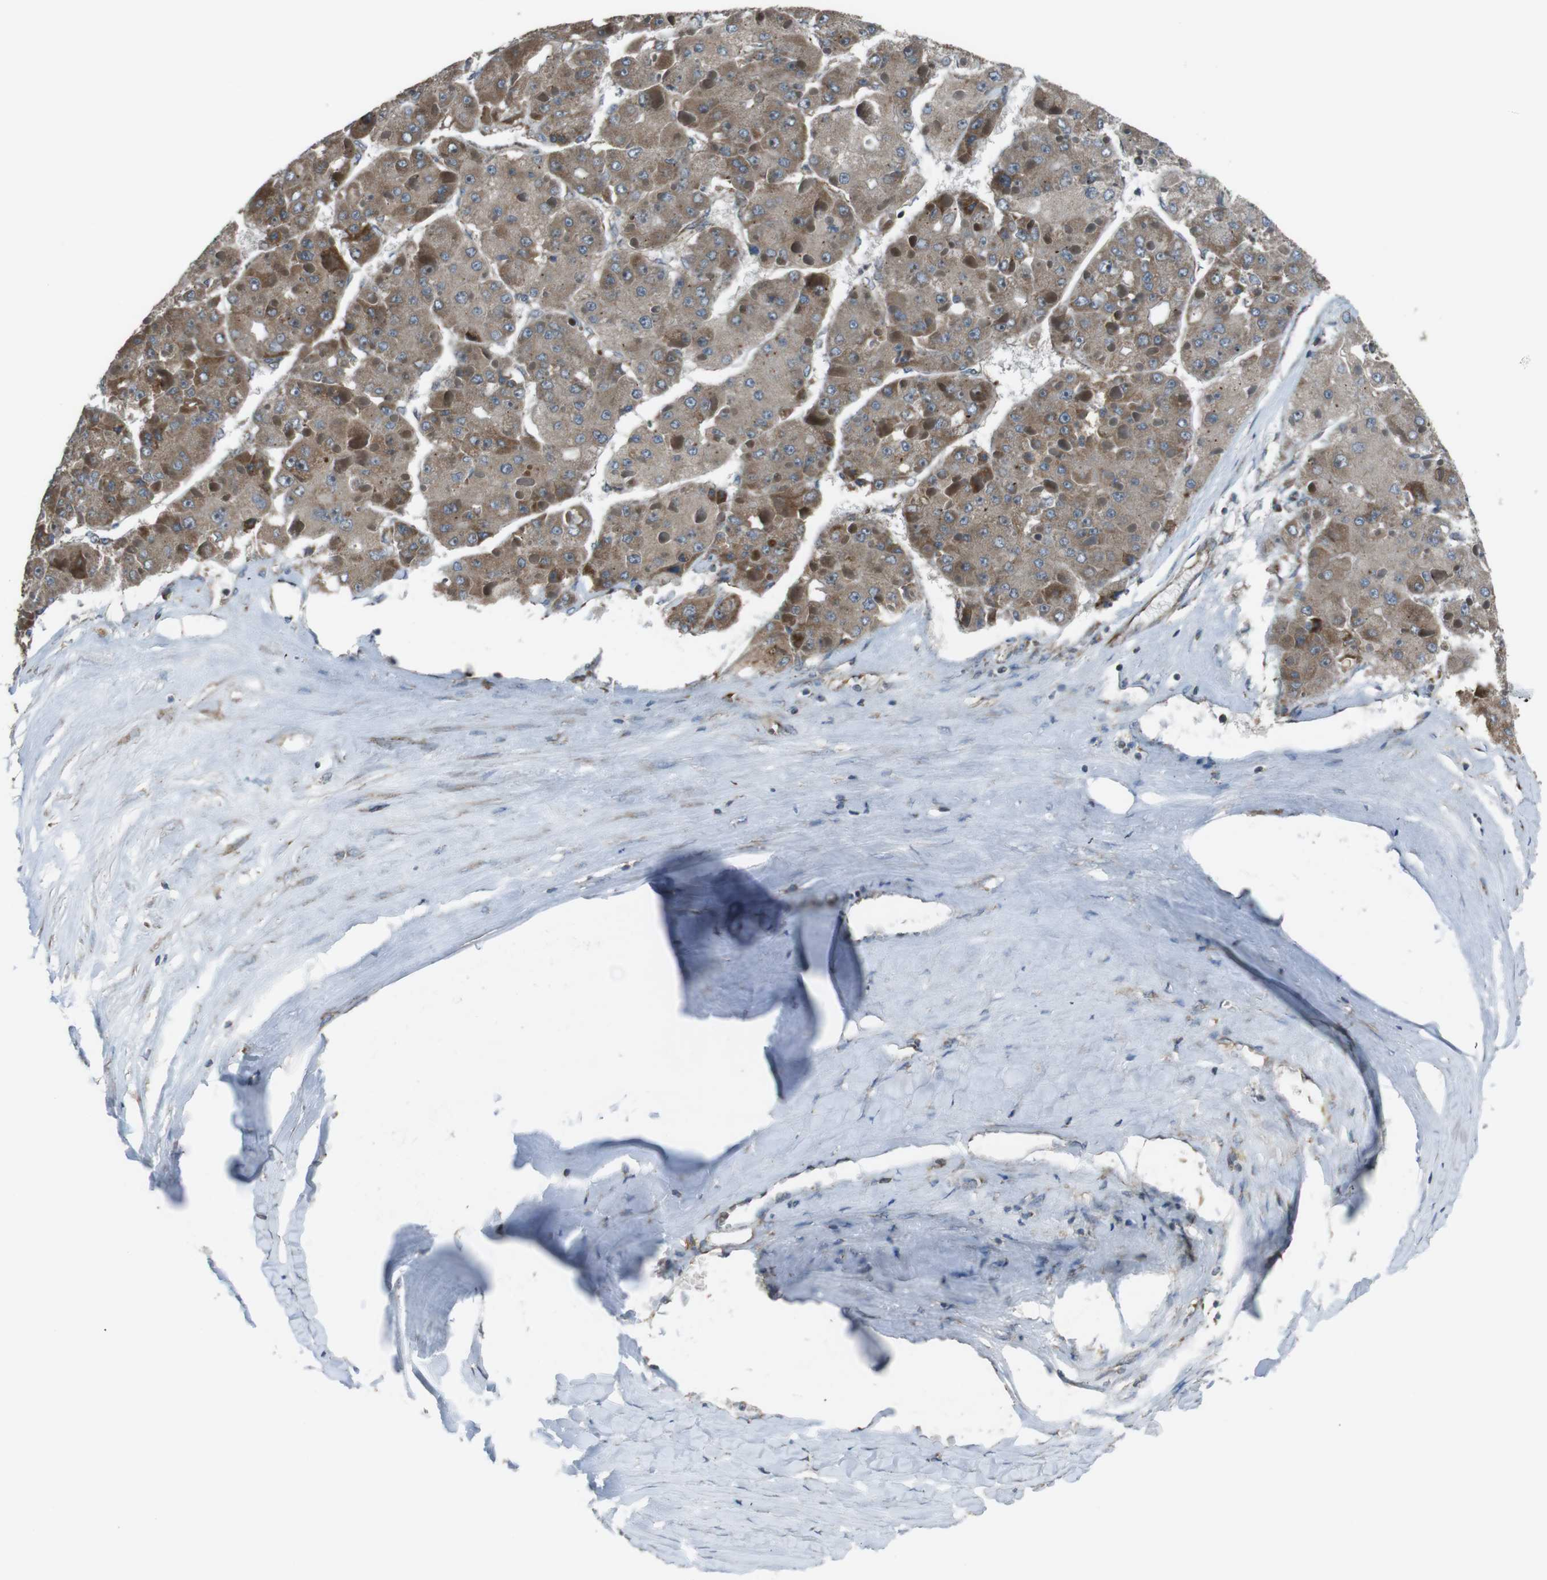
{"staining": {"intensity": "weak", "quantity": ">75%", "location": "cytoplasmic/membranous"}, "tissue": "liver cancer", "cell_type": "Tumor cells", "image_type": "cancer", "snomed": [{"axis": "morphology", "description": "Carcinoma, Hepatocellular, NOS"}, {"axis": "topography", "description": "Liver"}], "caption": "Brown immunohistochemical staining in human hepatocellular carcinoma (liver) demonstrates weak cytoplasmic/membranous expression in approximately >75% of tumor cells.", "gene": "GIMAP8", "patient": {"sex": "female", "age": 73}}